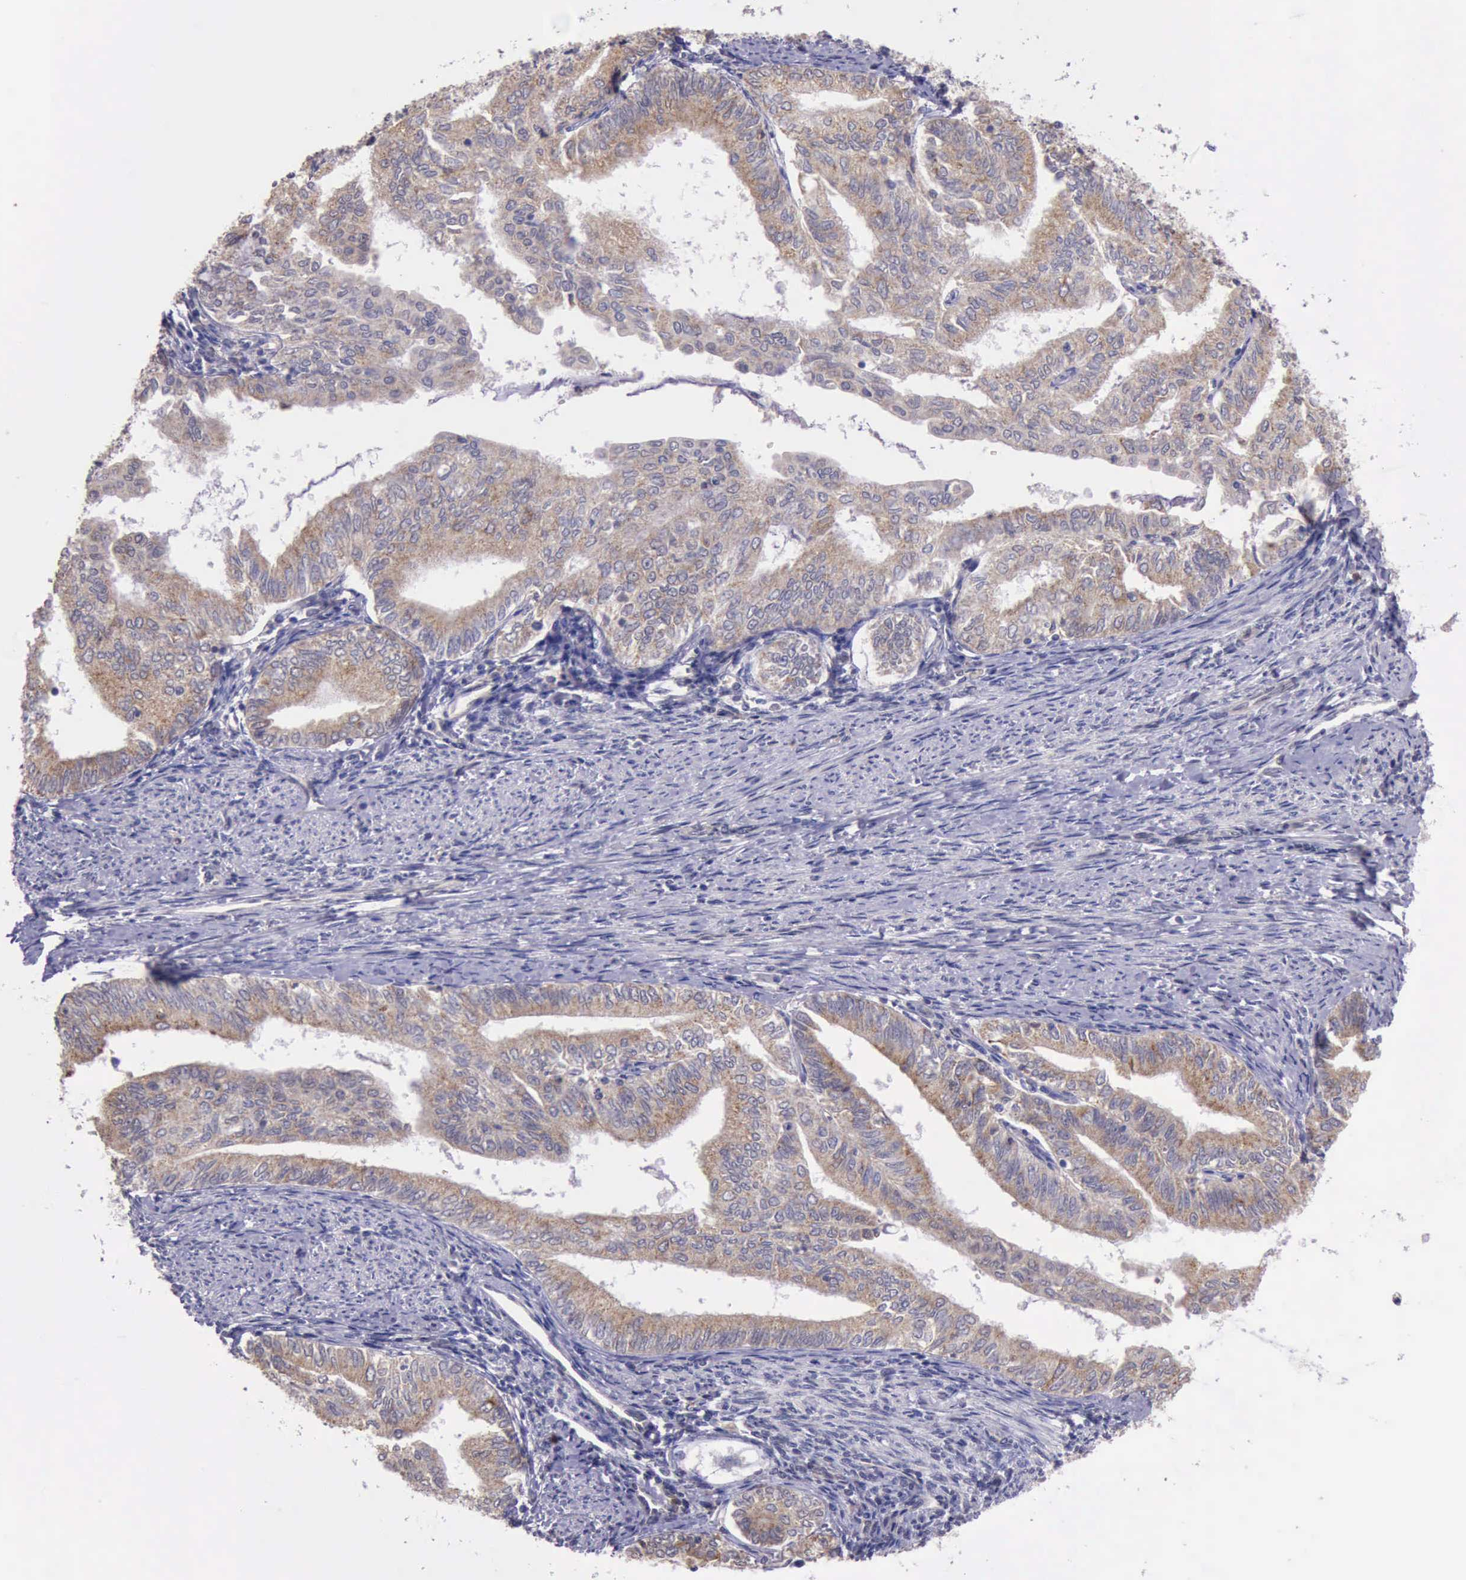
{"staining": {"intensity": "moderate", "quantity": ">75%", "location": "cytoplasmic/membranous"}, "tissue": "endometrial cancer", "cell_type": "Tumor cells", "image_type": "cancer", "snomed": [{"axis": "morphology", "description": "Adenocarcinoma, NOS"}, {"axis": "topography", "description": "Endometrium"}], "caption": "Immunohistochemistry (IHC) histopathology image of endometrial cancer (adenocarcinoma) stained for a protein (brown), which reveals medium levels of moderate cytoplasmic/membranous expression in approximately >75% of tumor cells.", "gene": "PLEK2", "patient": {"sex": "female", "age": 66}}